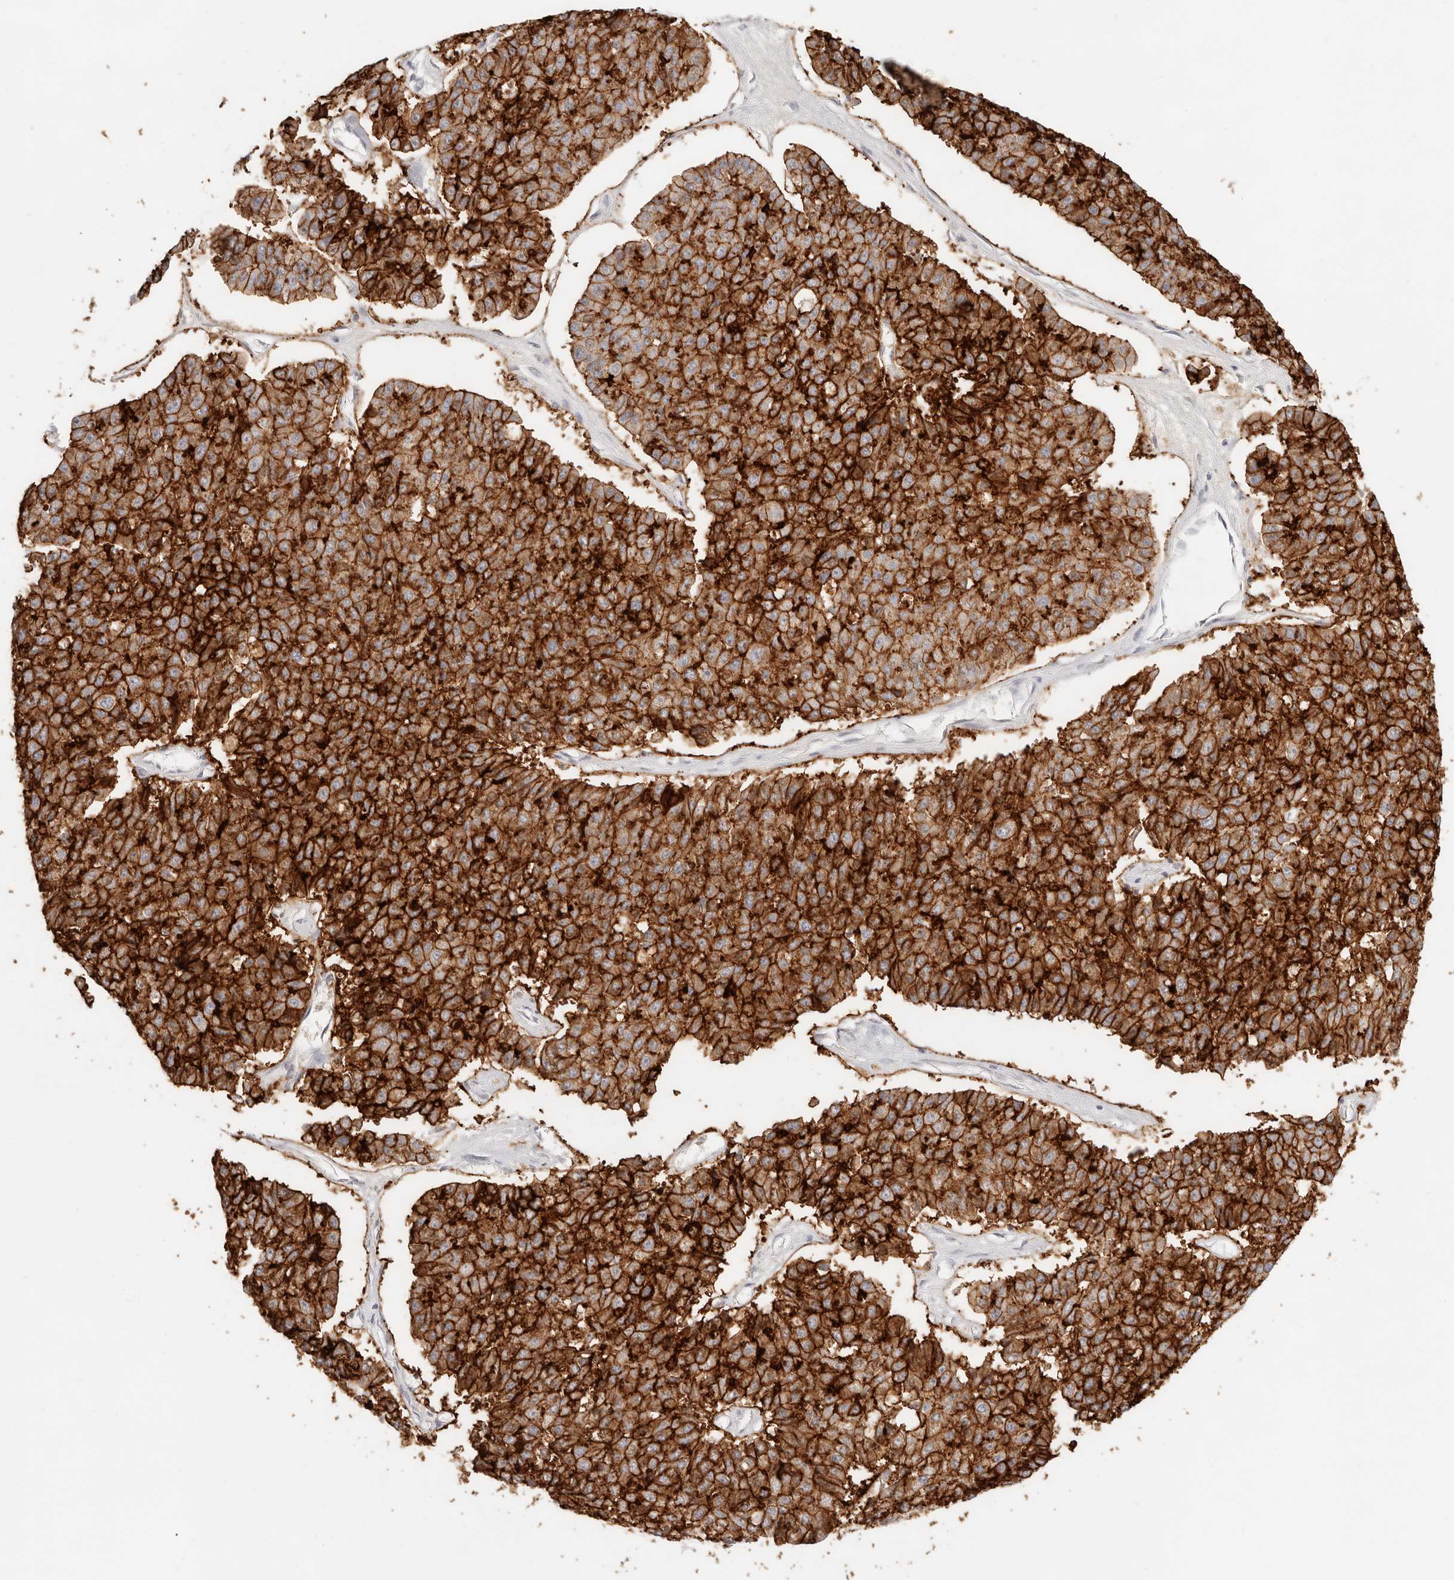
{"staining": {"intensity": "strong", "quantity": ">75%", "location": "cytoplasmic/membranous"}, "tissue": "pancreatic cancer", "cell_type": "Tumor cells", "image_type": "cancer", "snomed": [{"axis": "morphology", "description": "Adenocarcinoma, NOS"}, {"axis": "topography", "description": "Pancreas"}], "caption": "Immunohistochemistry of human pancreatic adenocarcinoma reveals high levels of strong cytoplasmic/membranous staining in approximately >75% of tumor cells.", "gene": "EPCAM", "patient": {"sex": "male", "age": 50}}